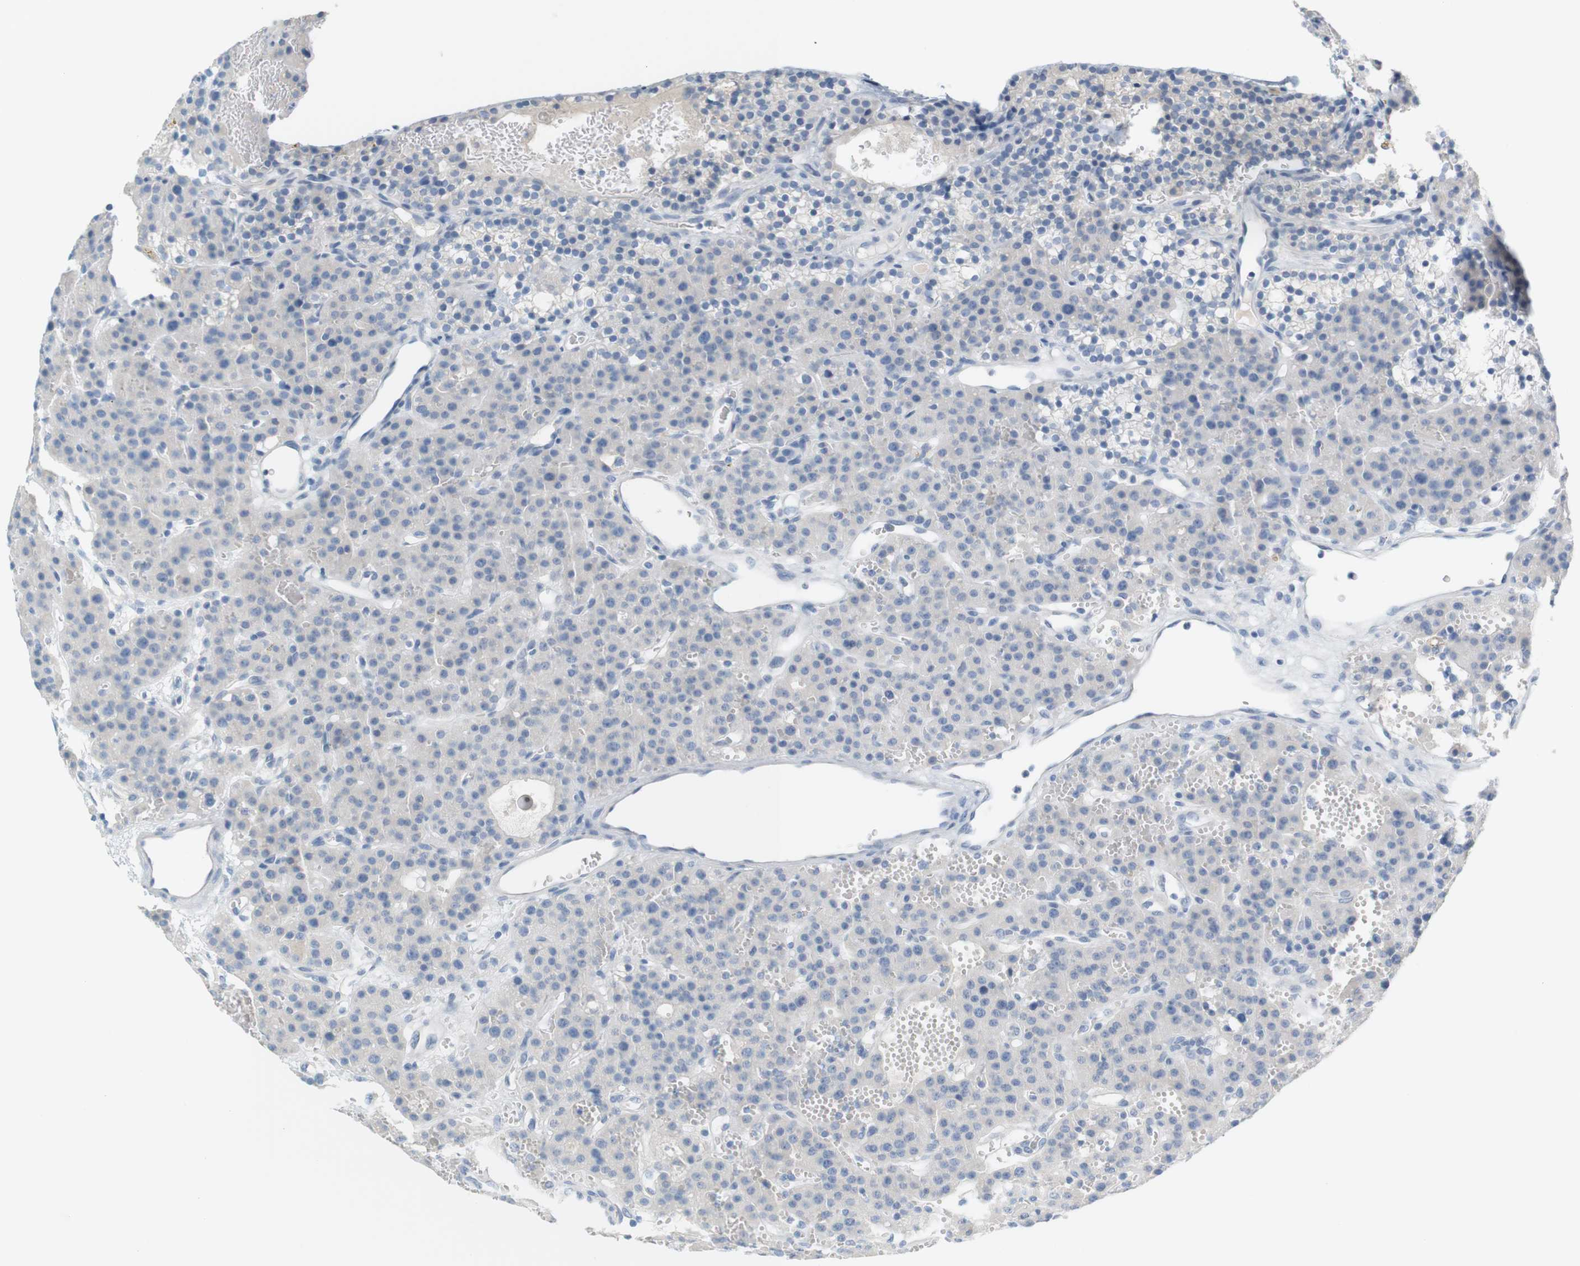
{"staining": {"intensity": "negative", "quantity": "none", "location": "none"}, "tissue": "parathyroid gland", "cell_type": "Glandular cells", "image_type": "normal", "snomed": [{"axis": "morphology", "description": "Normal tissue, NOS"}, {"axis": "morphology", "description": "Adenoma, NOS"}, {"axis": "topography", "description": "Parathyroid gland"}], "caption": "Protein analysis of unremarkable parathyroid gland shows no significant staining in glandular cells. (DAB immunohistochemistry (IHC), high magnification).", "gene": "RGS9", "patient": {"sex": "female", "age": 81}}